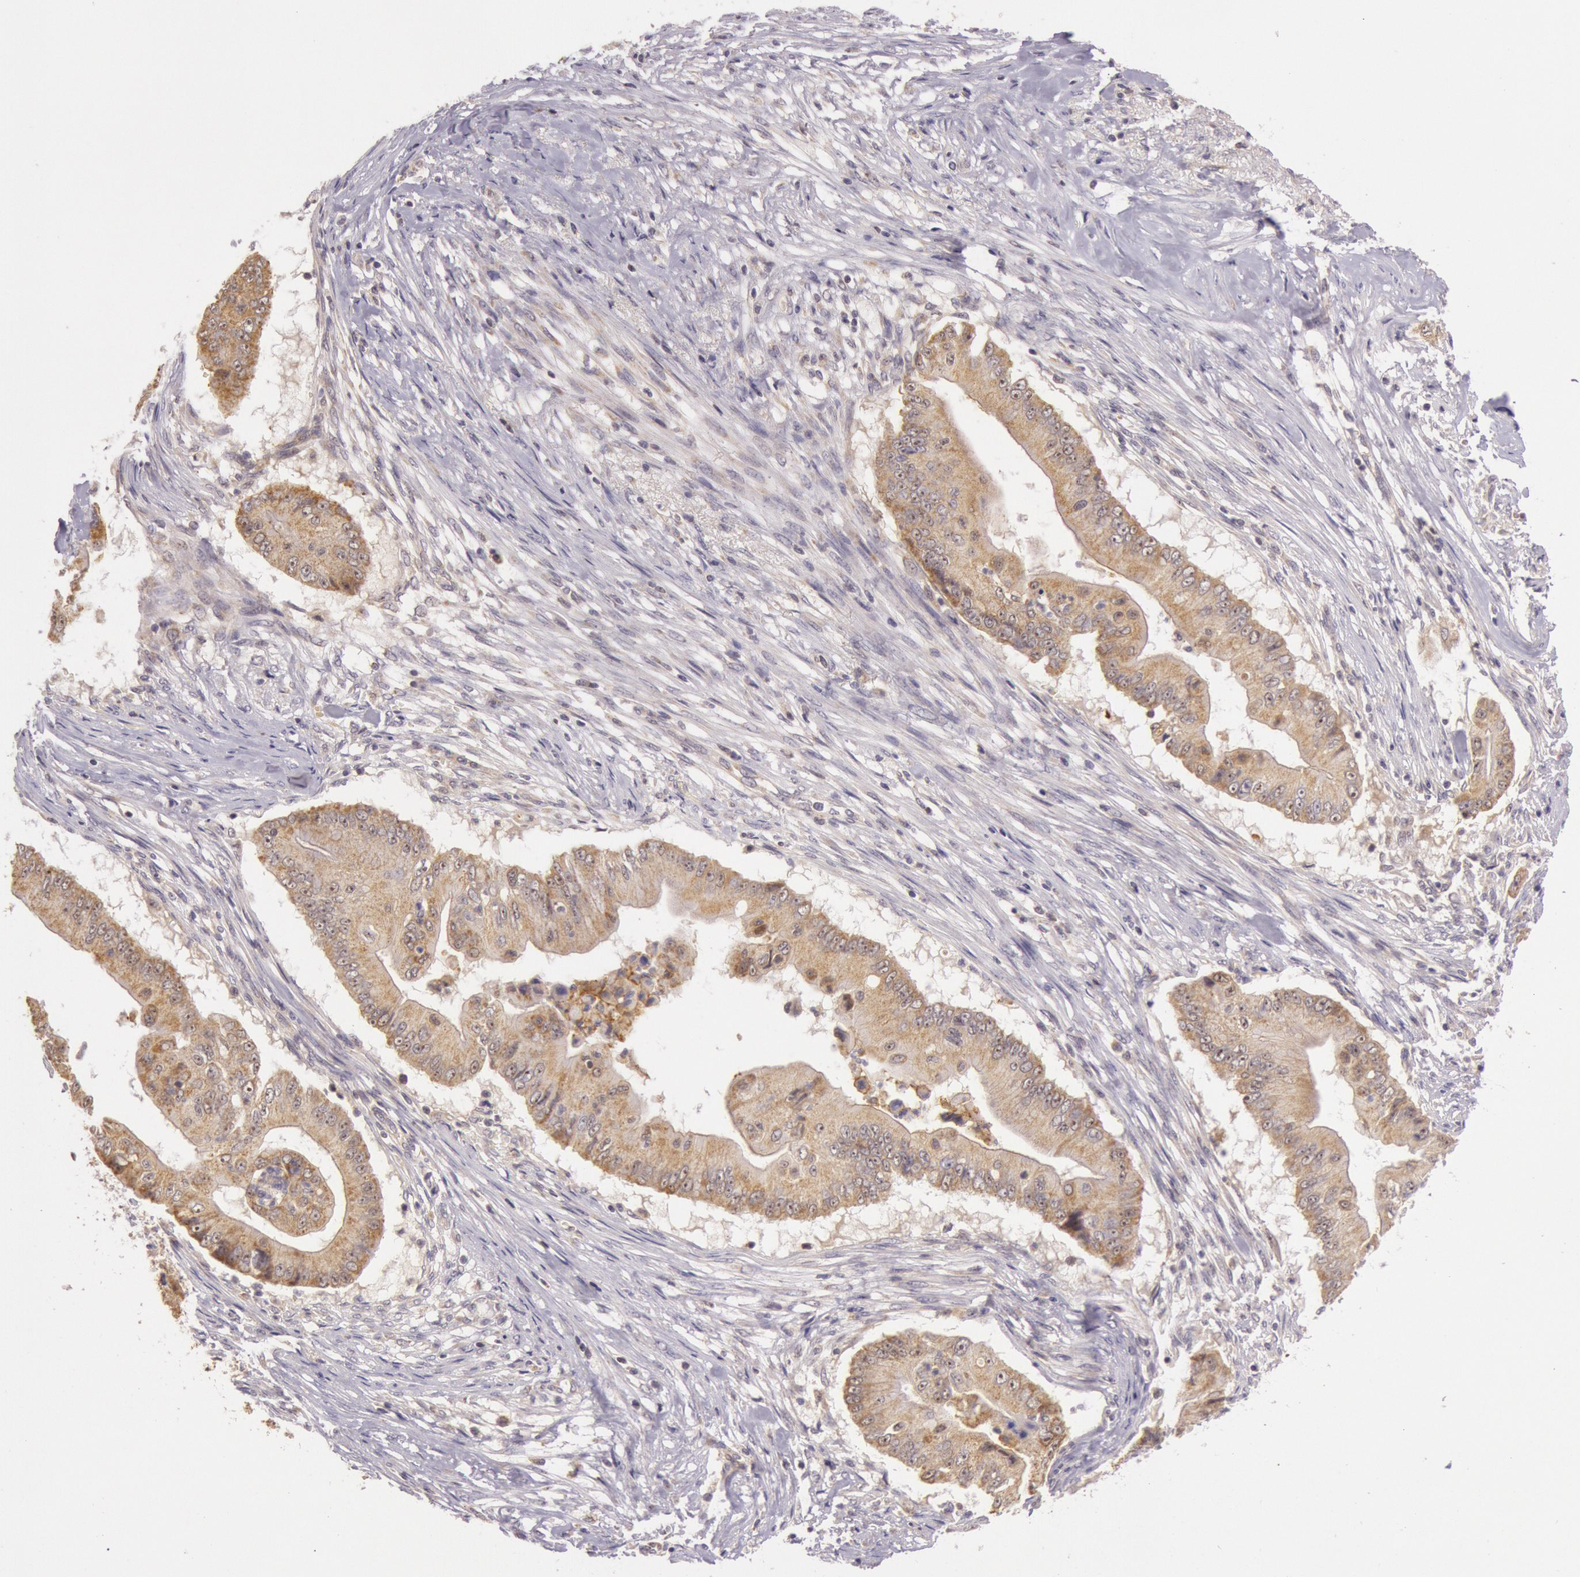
{"staining": {"intensity": "moderate", "quantity": ">75%", "location": "cytoplasmic/membranous,nuclear"}, "tissue": "pancreatic cancer", "cell_type": "Tumor cells", "image_type": "cancer", "snomed": [{"axis": "morphology", "description": "Adenocarcinoma, NOS"}, {"axis": "topography", "description": "Pancreas"}], "caption": "Human pancreatic adenocarcinoma stained with a protein marker displays moderate staining in tumor cells.", "gene": "CDK16", "patient": {"sex": "male", "age": 62}}